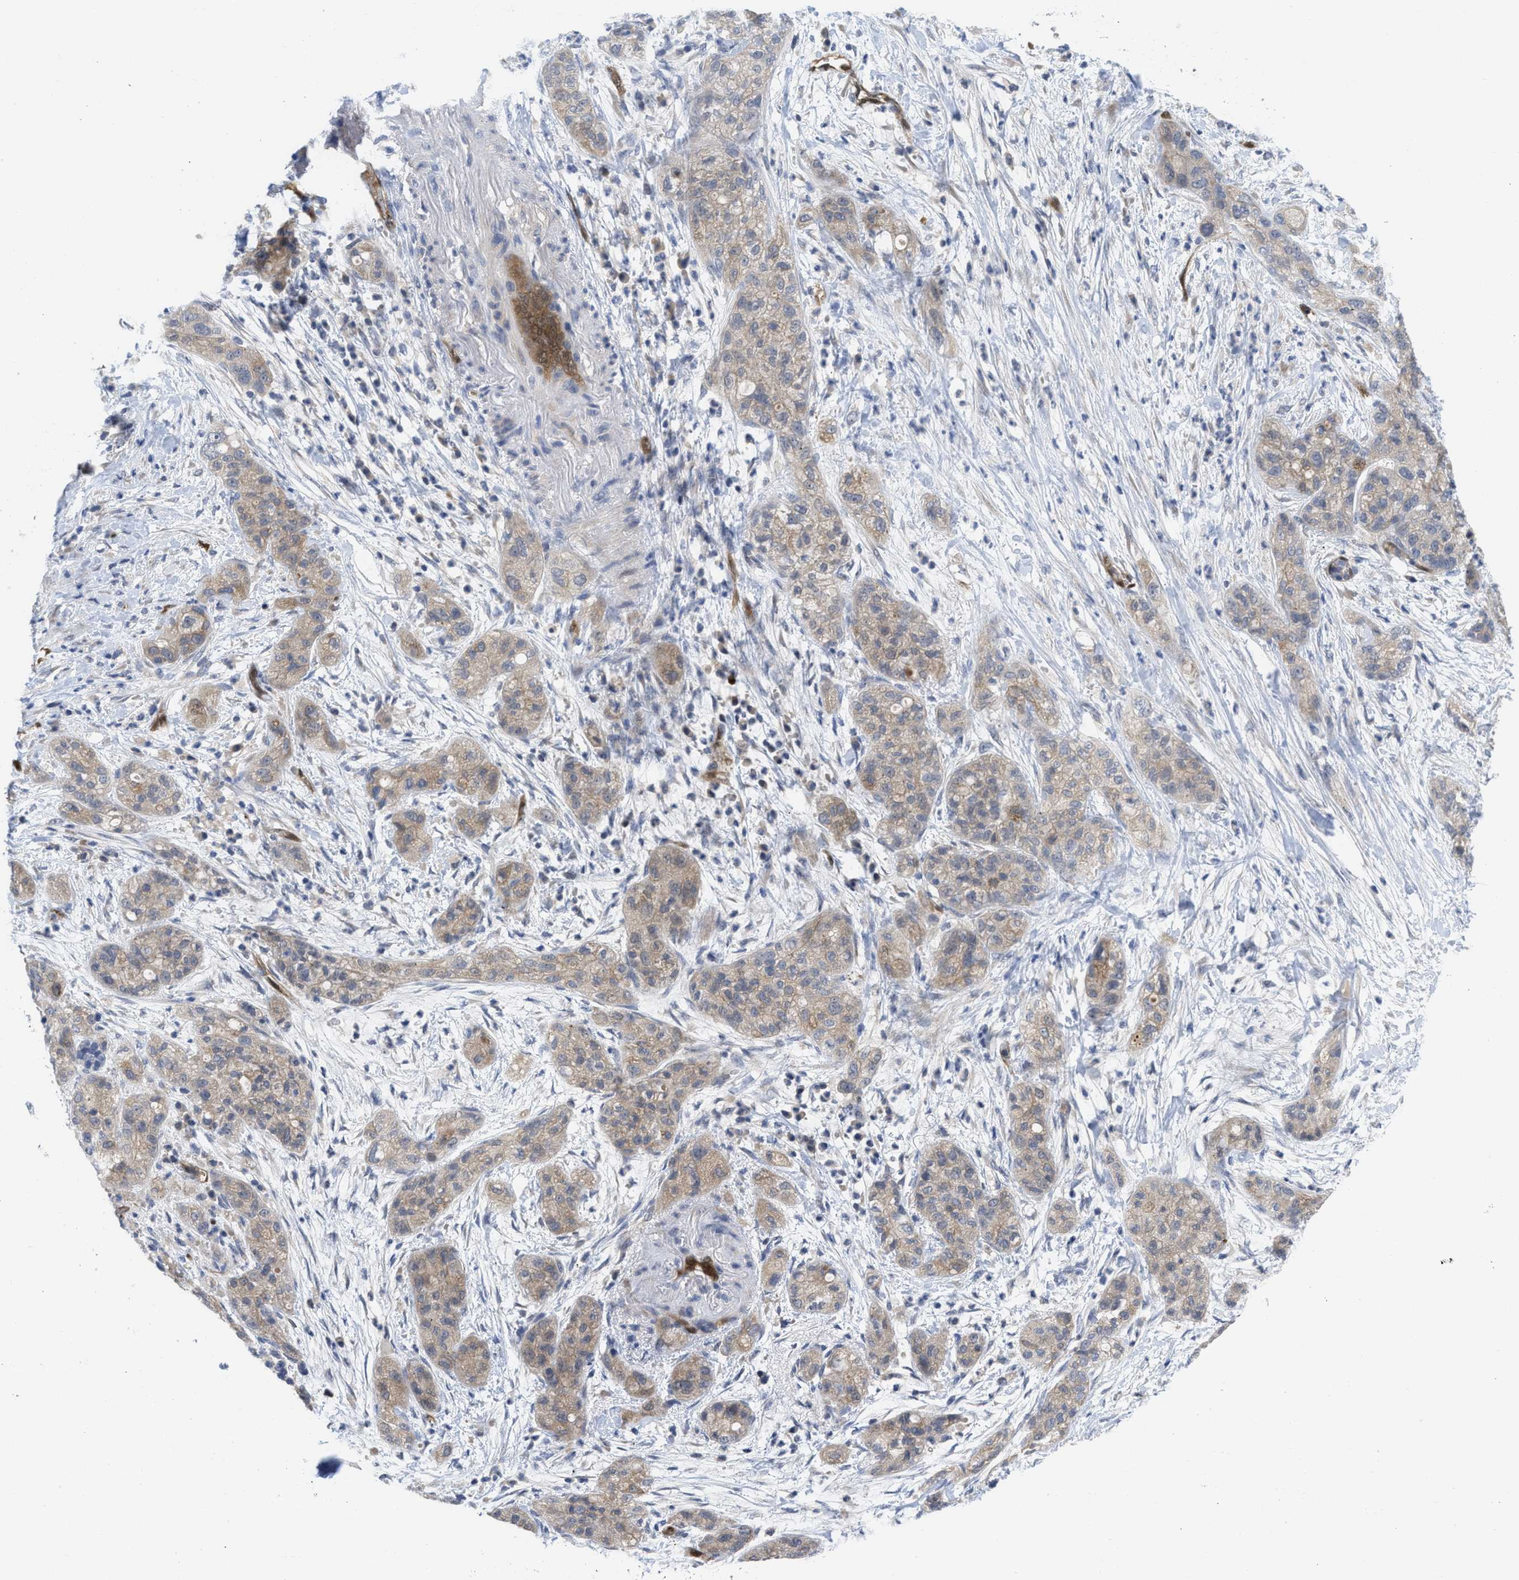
{"staining": {"intensity": "weak", "quantity": "25%-75%", "location": "cytoplasmic/membranous"}, "tissue": "pancreatic cancer", "cell_type": "Tumor cells", "image_type": "cancer", "snomed": [{"axis": "morphology", "description": "Adenocarcinoma, NOS"}, {"axis": "topography", "description": "Pancreas"}], "caption": "A brown stain shows weak cytoplasmic/membranous expression of a protein in pancreatic adenocarcinoma tumor cells.", "gene": "LDAF1", "patient": {"sex": "female", "age": 78}}